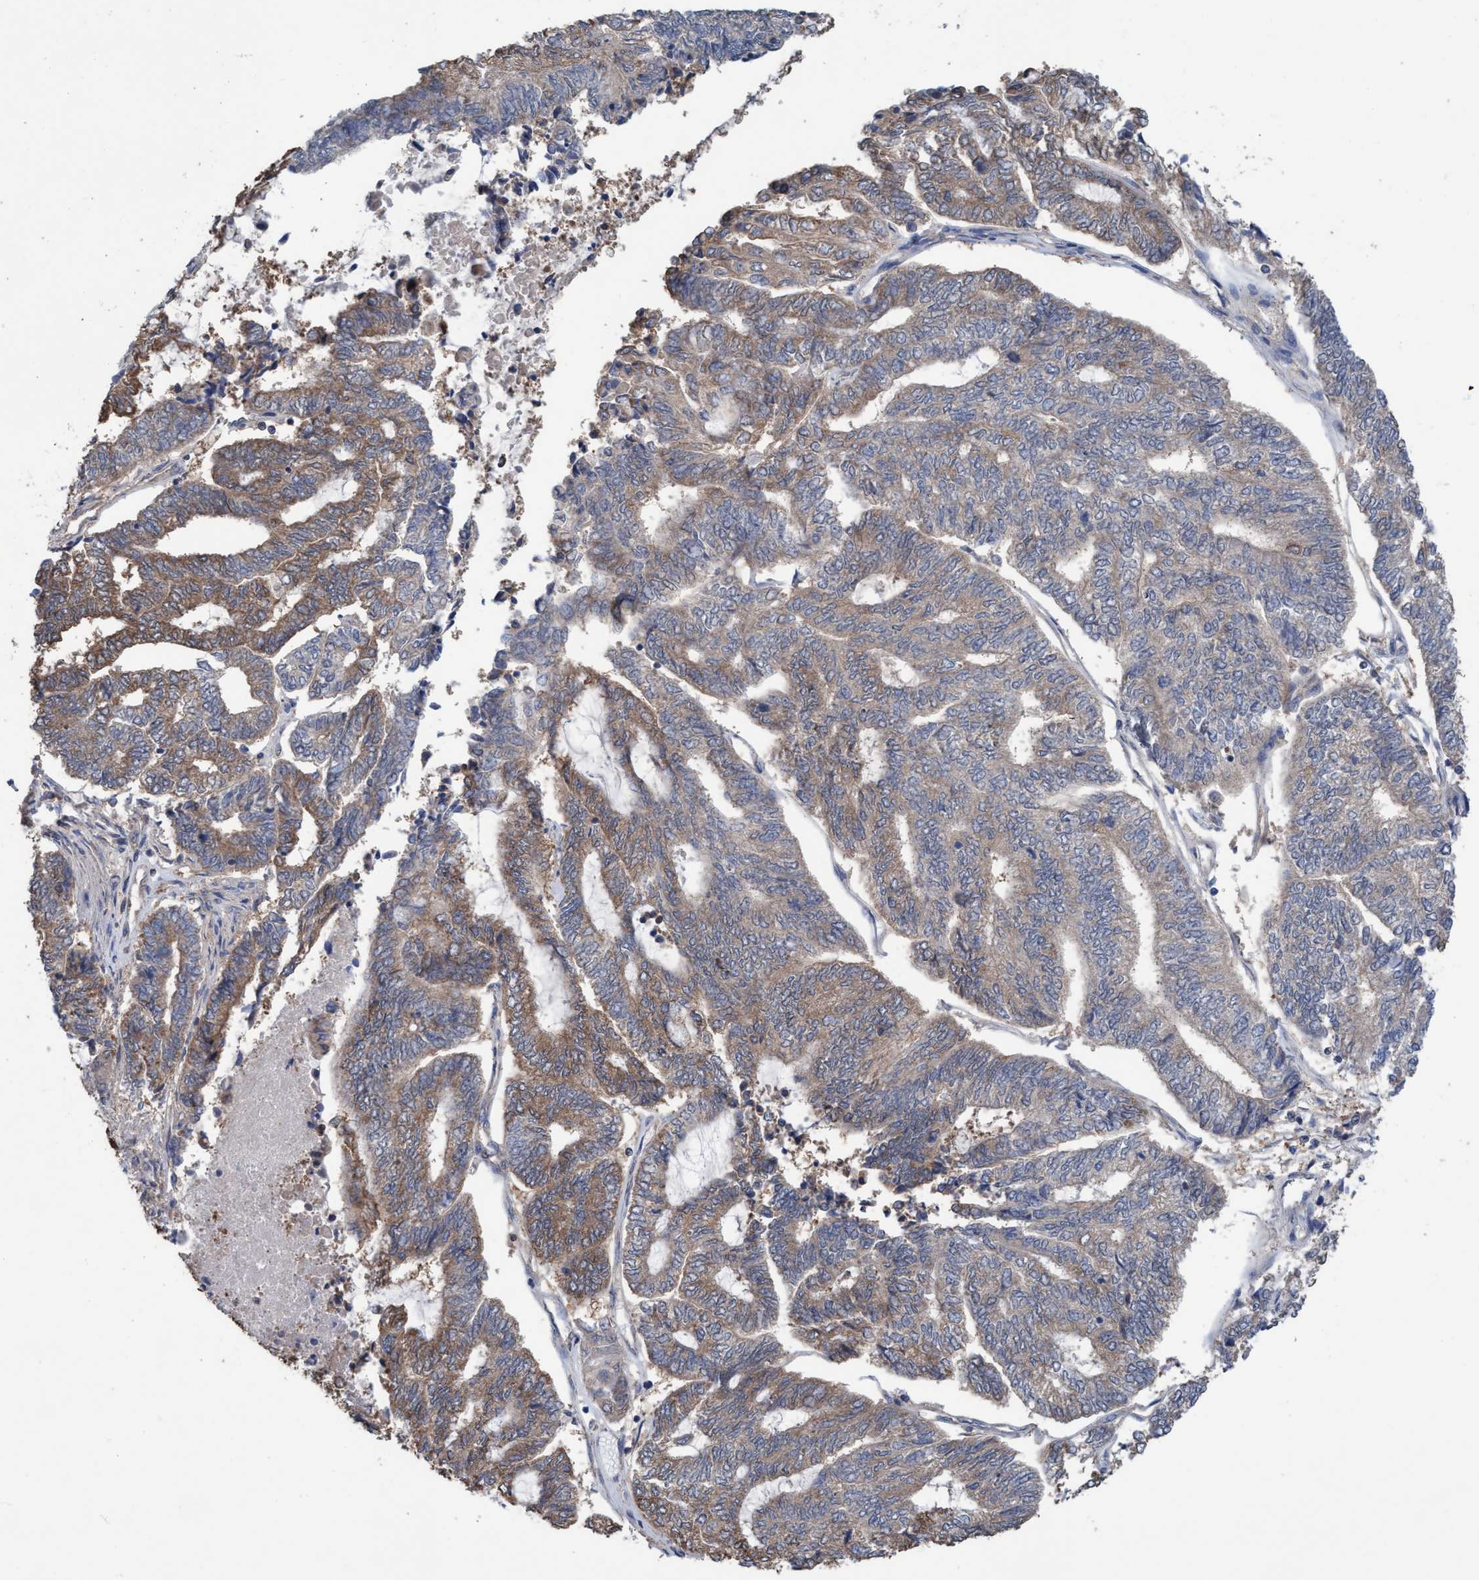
{"staining": {"intensity": "weak", "quantity": ">75%", "location": "cytoplasmic/membranous"}, "tissue": "endometrial cancer", "cell_type": "Tumor cells", "image_type": "cancer", "snomed": [{"axis": "morphology", "description": "Adenocarcinoma, NOS"}, {"axis": "topography", "description": "Uterus"}, {"axis": "topography", "description": "Endometrium"}], "caption": "The immunohistochemical stain shows weak cytoplasmic/membranous expression in tumor cells of endometrial cancer tissue.", "gene": "GLOD4", "patient": {"sex": "female", "age": 70}}